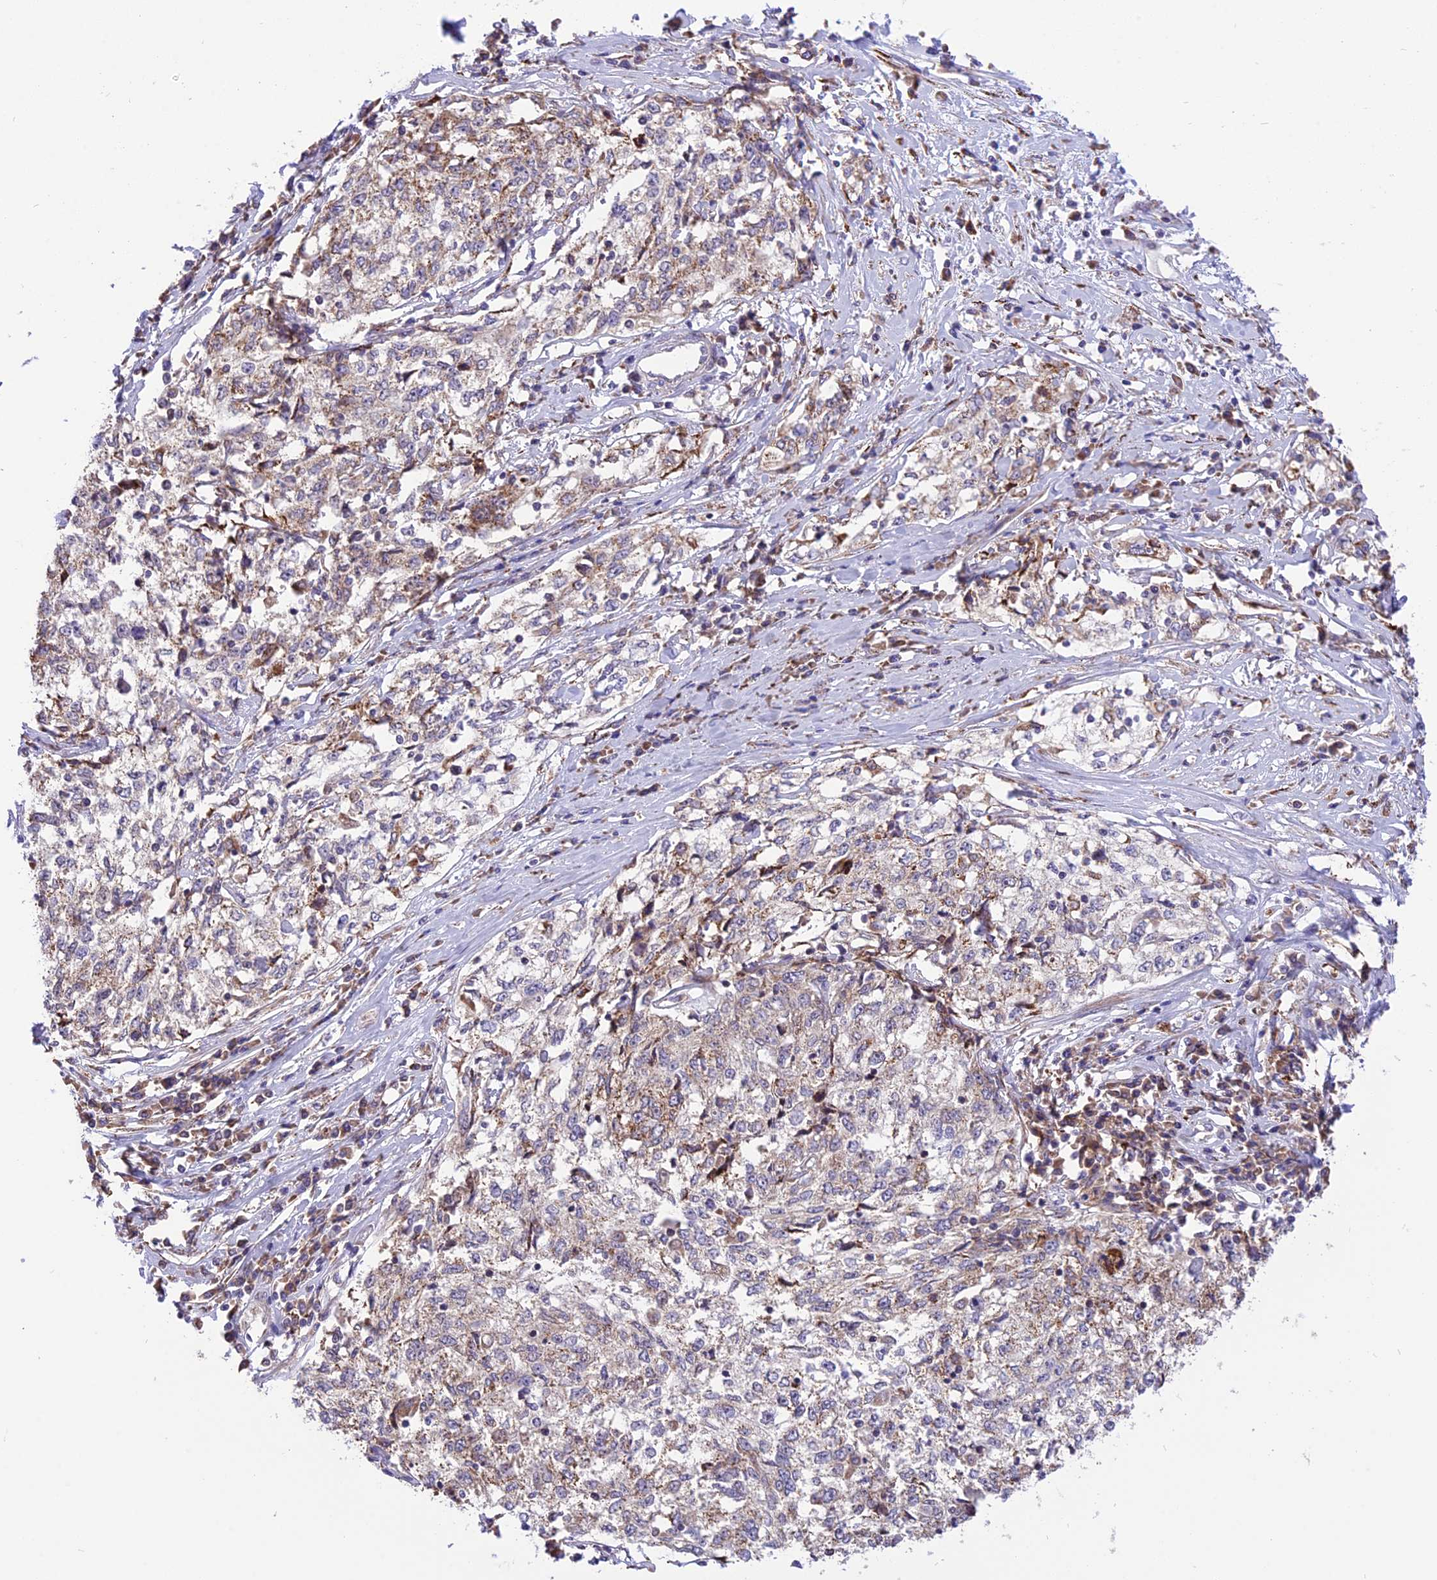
{"staining": {"intensity": "weak", "quantity": "25%-75%", "location": "cytoplasmic/membranous"}, "tissue": "cervical cancer", "cell_type": "Tumor cells", "image_type": "cancer", "snomed": [{"axis": "morphology", "description": "Squamous cell carcinoma, NOS"}, {"axis": "topography", "description": "Cervix"}], "caption": "Squamous cell carcinoma (cervical) stained with a protein marker displays weak staining in tumor cells.", "gene": "ARMCX6", "patient": {"sex": "female", "age": 57}}